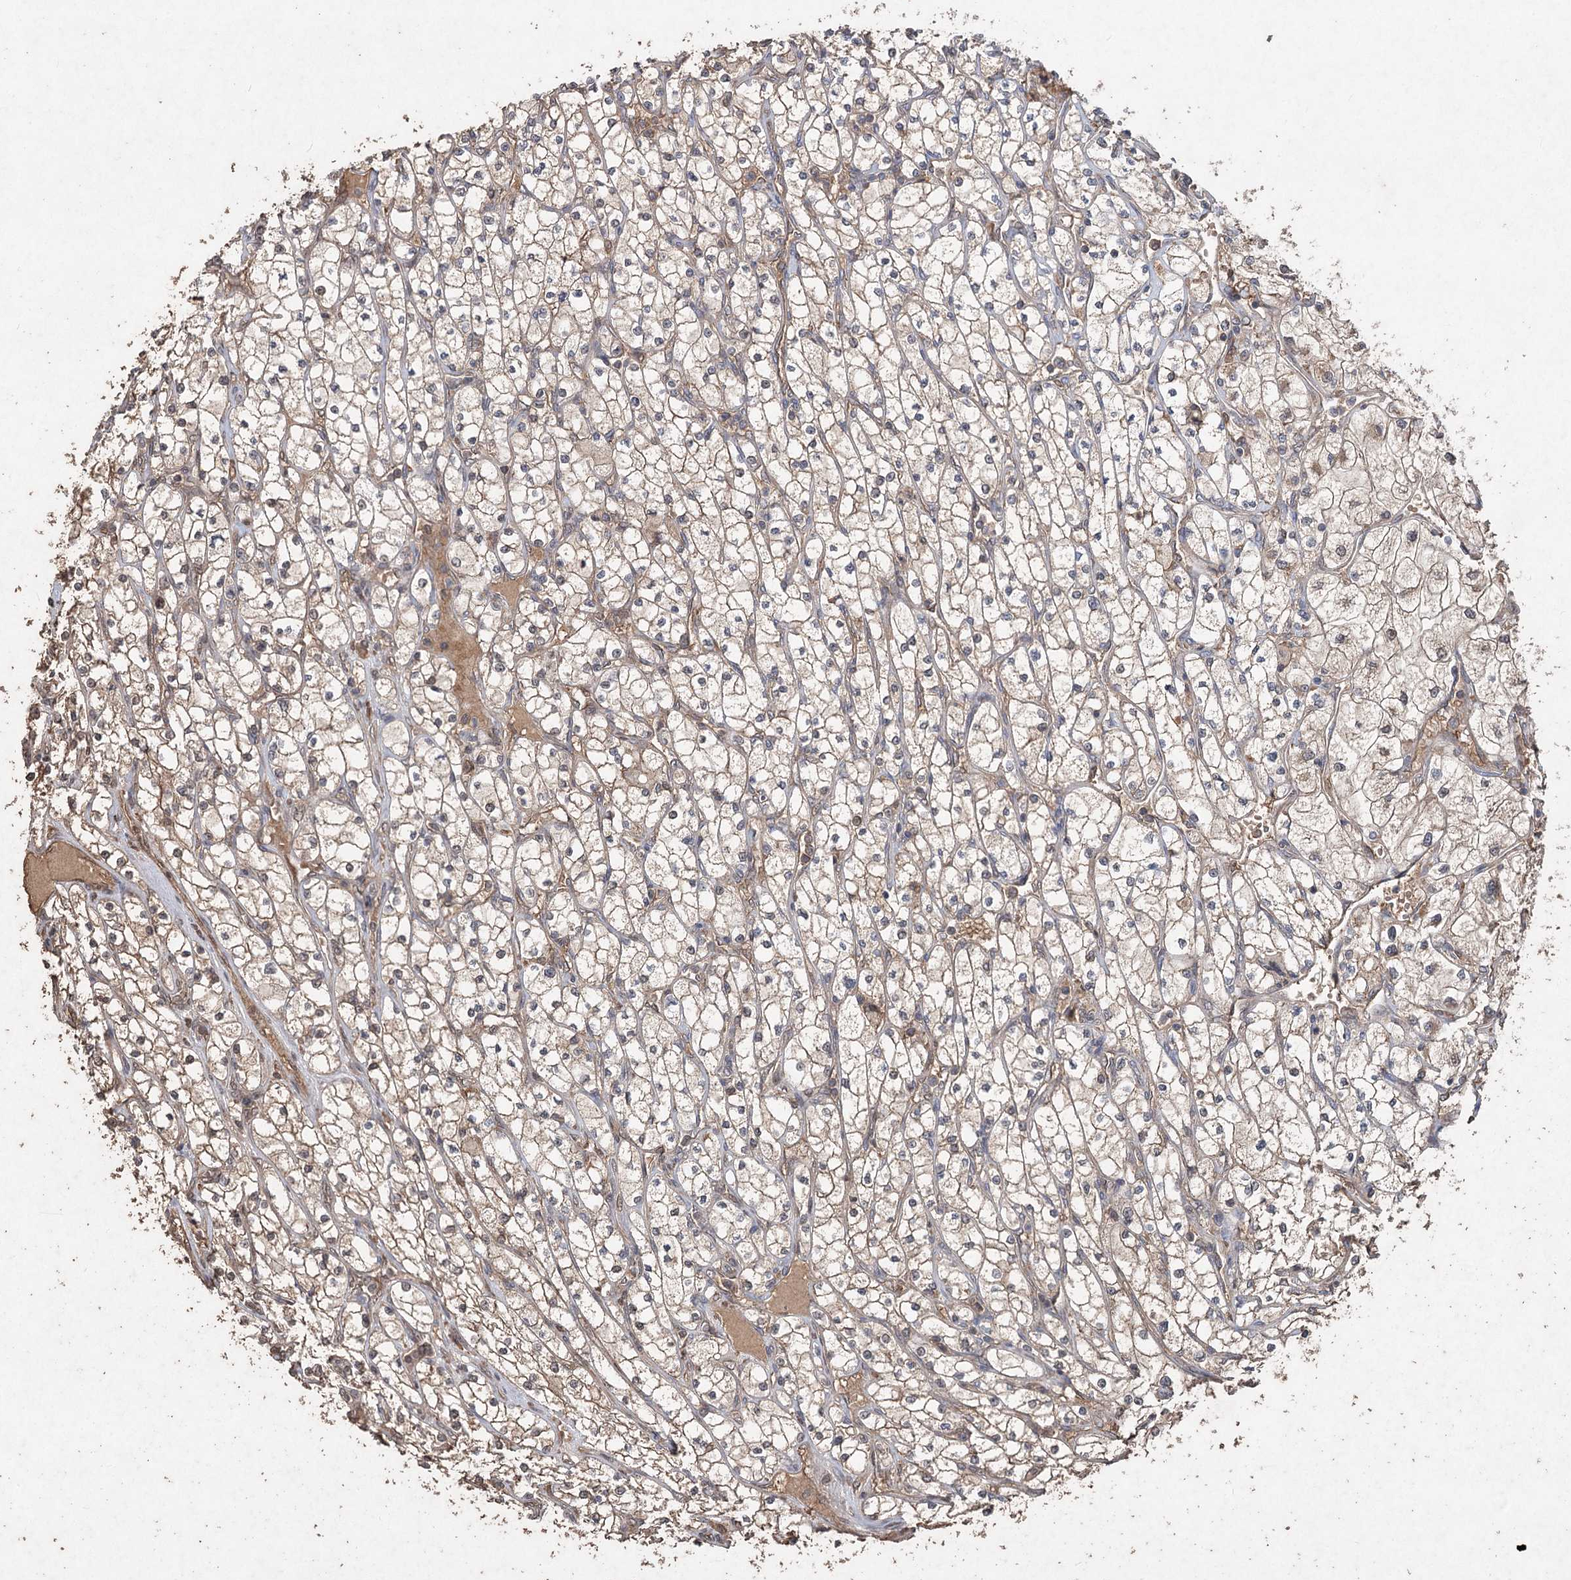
{"staining": {"intensity": "weak", "quantity": "25%-75%", "location": "cytoplasmic/membranous"}, "tissue": "renal cancer", "cell_type": "Tumor cells", "image_type": "cancer", "snomed": [{"axis": "morphology", "description": "Adenocarcinoma, NOS"}, {"axis": "topography", "description": "Kidney"}], "caption": "The micrograph exhibits immunohistochemical staining of renal adenocarcinoma. There is weak cytoplasmic/membranous expression is identified in about 25%-75% of tumor cells. (DAB = brown stain, brightfield microscopy at high magnification).", "gene": "FBXO7", "patient": {"sex": "male", "age": 80}}